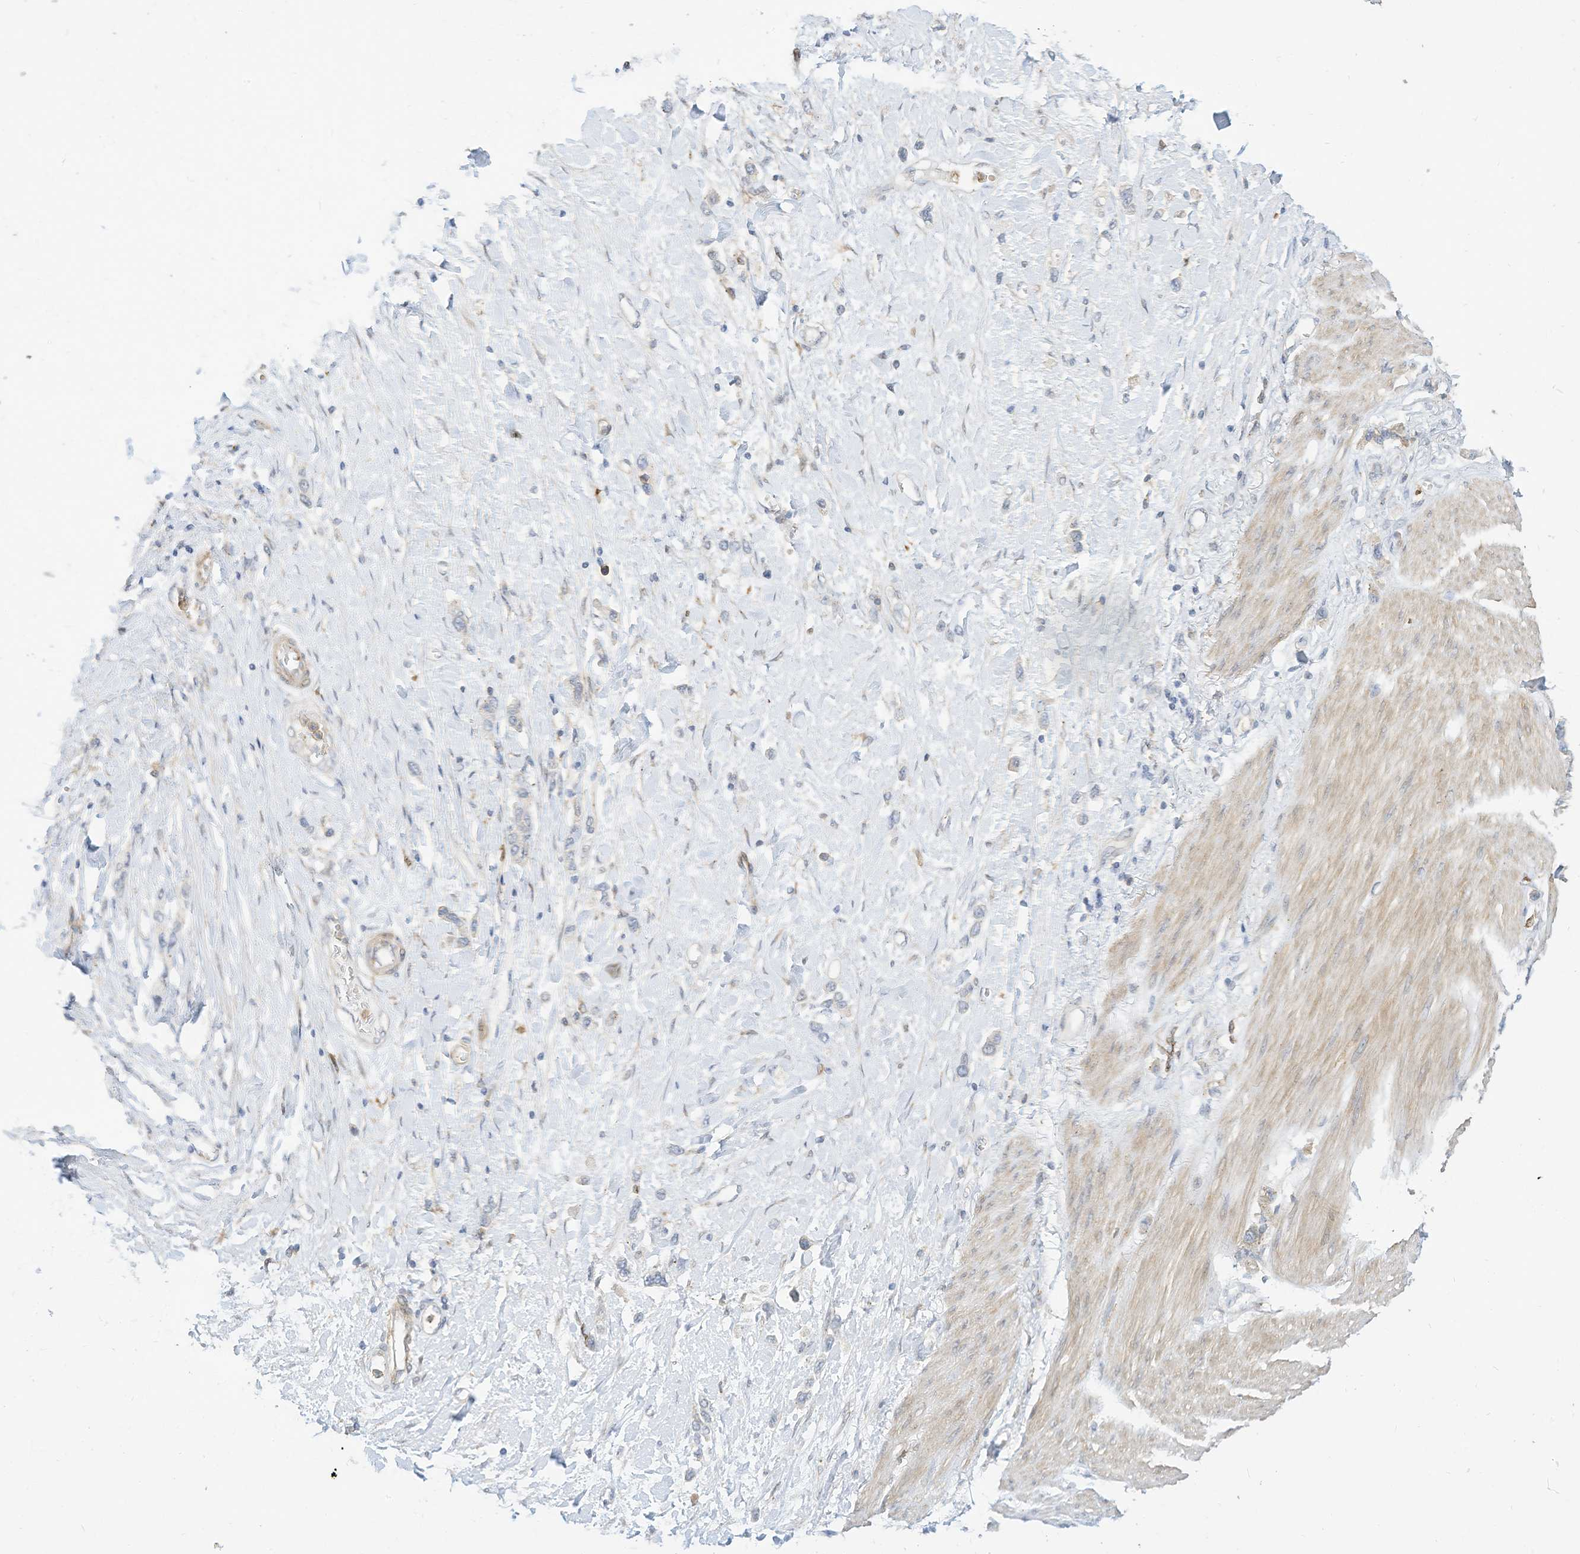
{"staining": {"intensity": "negative", "quantity": "none", "location": "none"}, "tissue": "stomach cancer", "cell_type": "Tumor cells", "image_type": "cancer", "snomed": [{"axis": "morphology", "description": "Adenocarcinoma, NOS"}, {"axis": "topography", "description": "Stomach"}], "caption": "This is a photomicrograph of immunohistochemistry (IHC) staining of stomach cancer (adenocarcinoma), which shows no positivity in tumor cells.", "gene": "ATP13A1", "patient": {"sex": "female", "age": 65}}